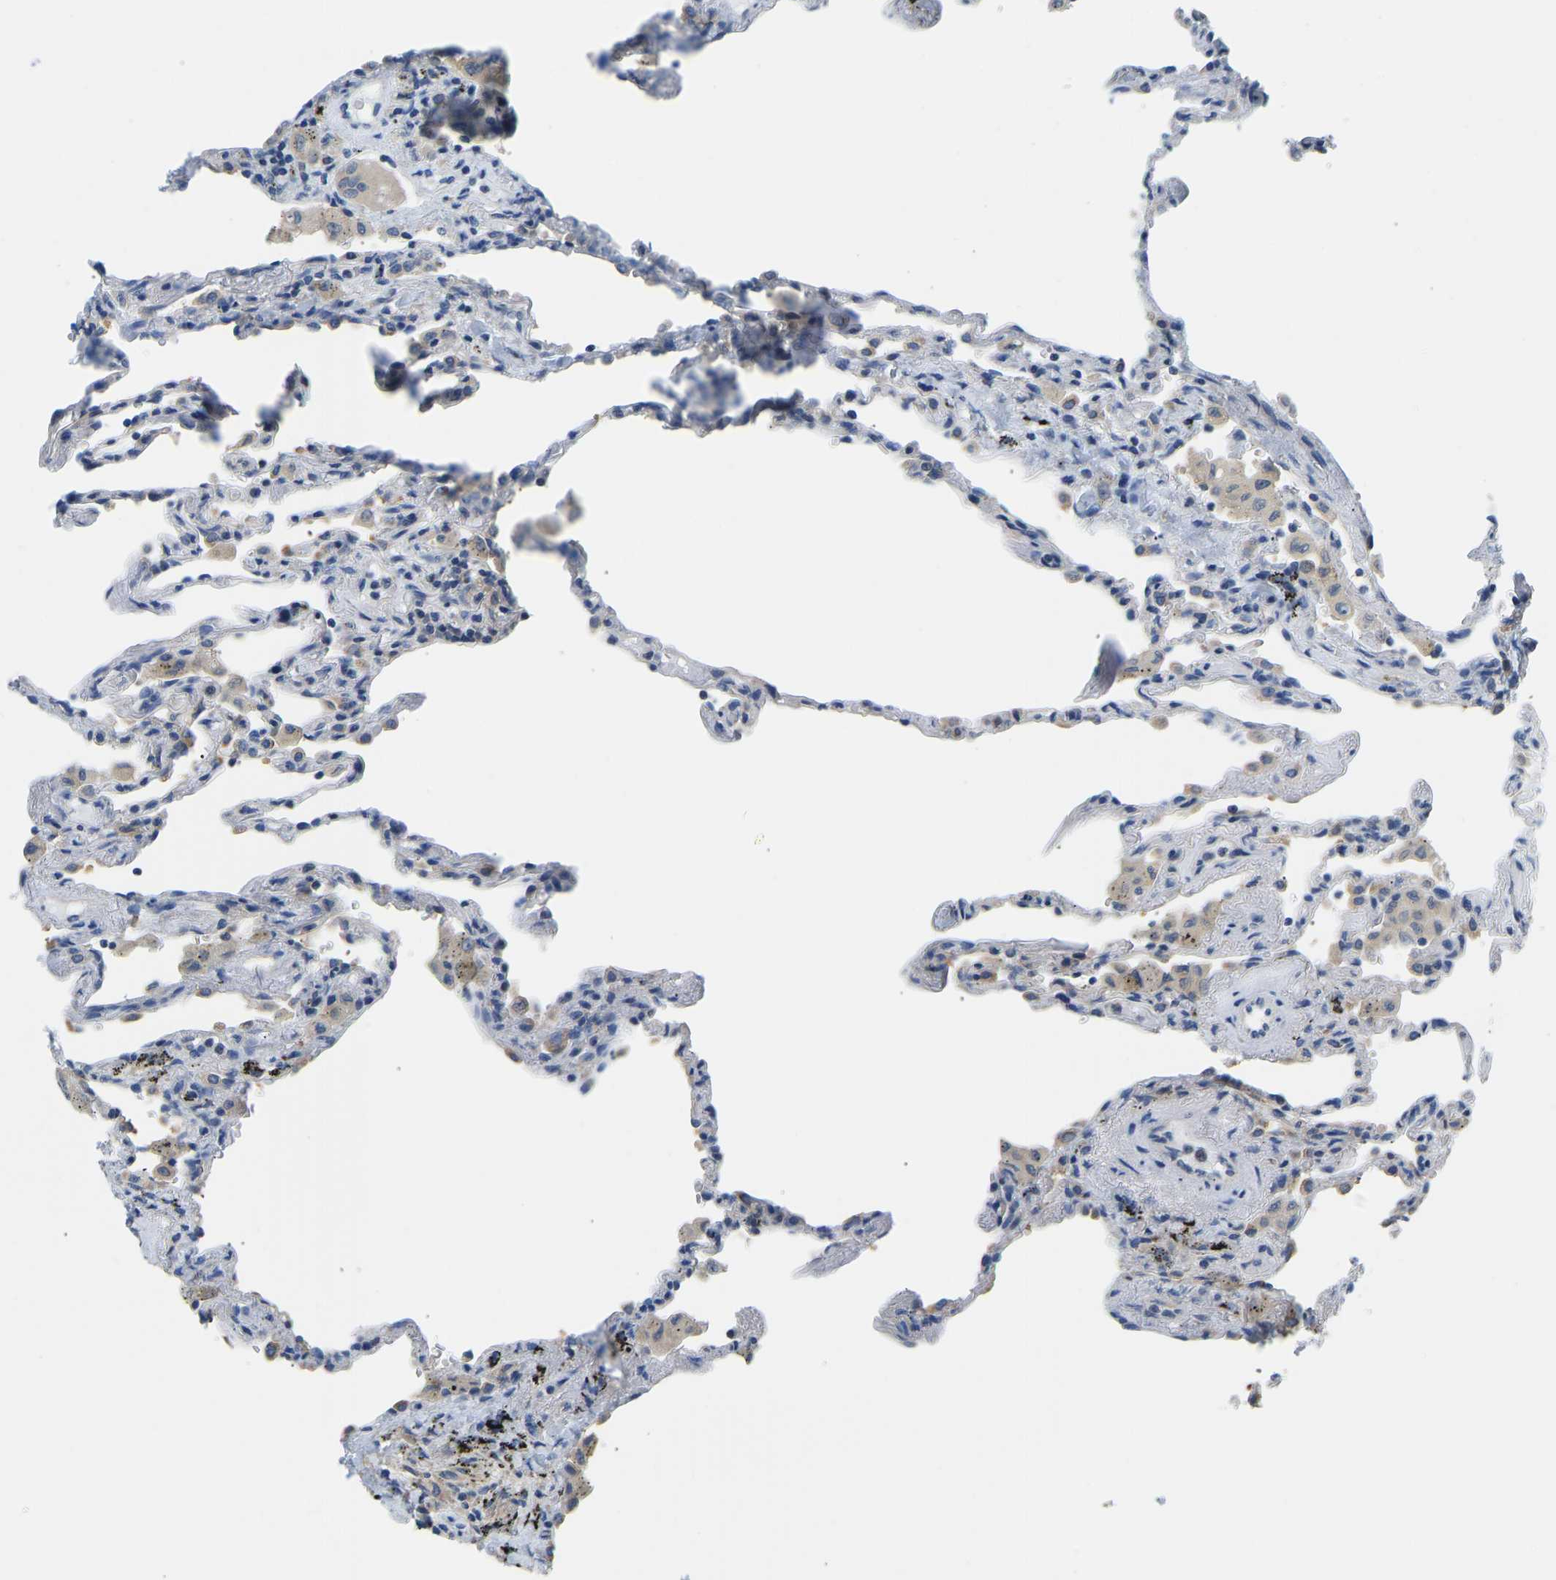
{"staining": {"intensity": "negative", "quantity": "none", "location": "none"}, "tissue": "lung", "cell_type": "Alveolar cells", "image_type": "normal", "snomed": [{"axis": "morphology", "description": "Normal tissue, NOS"}, {"axis": "topography", "description": "Lung"}], "caption": "Human lung stained for a protein using immunohistochemistry (IHC) exhibits no positivity in alveolar cells.", "gene": "VRK1", "patient": {"sex": "male", "age": 59}}